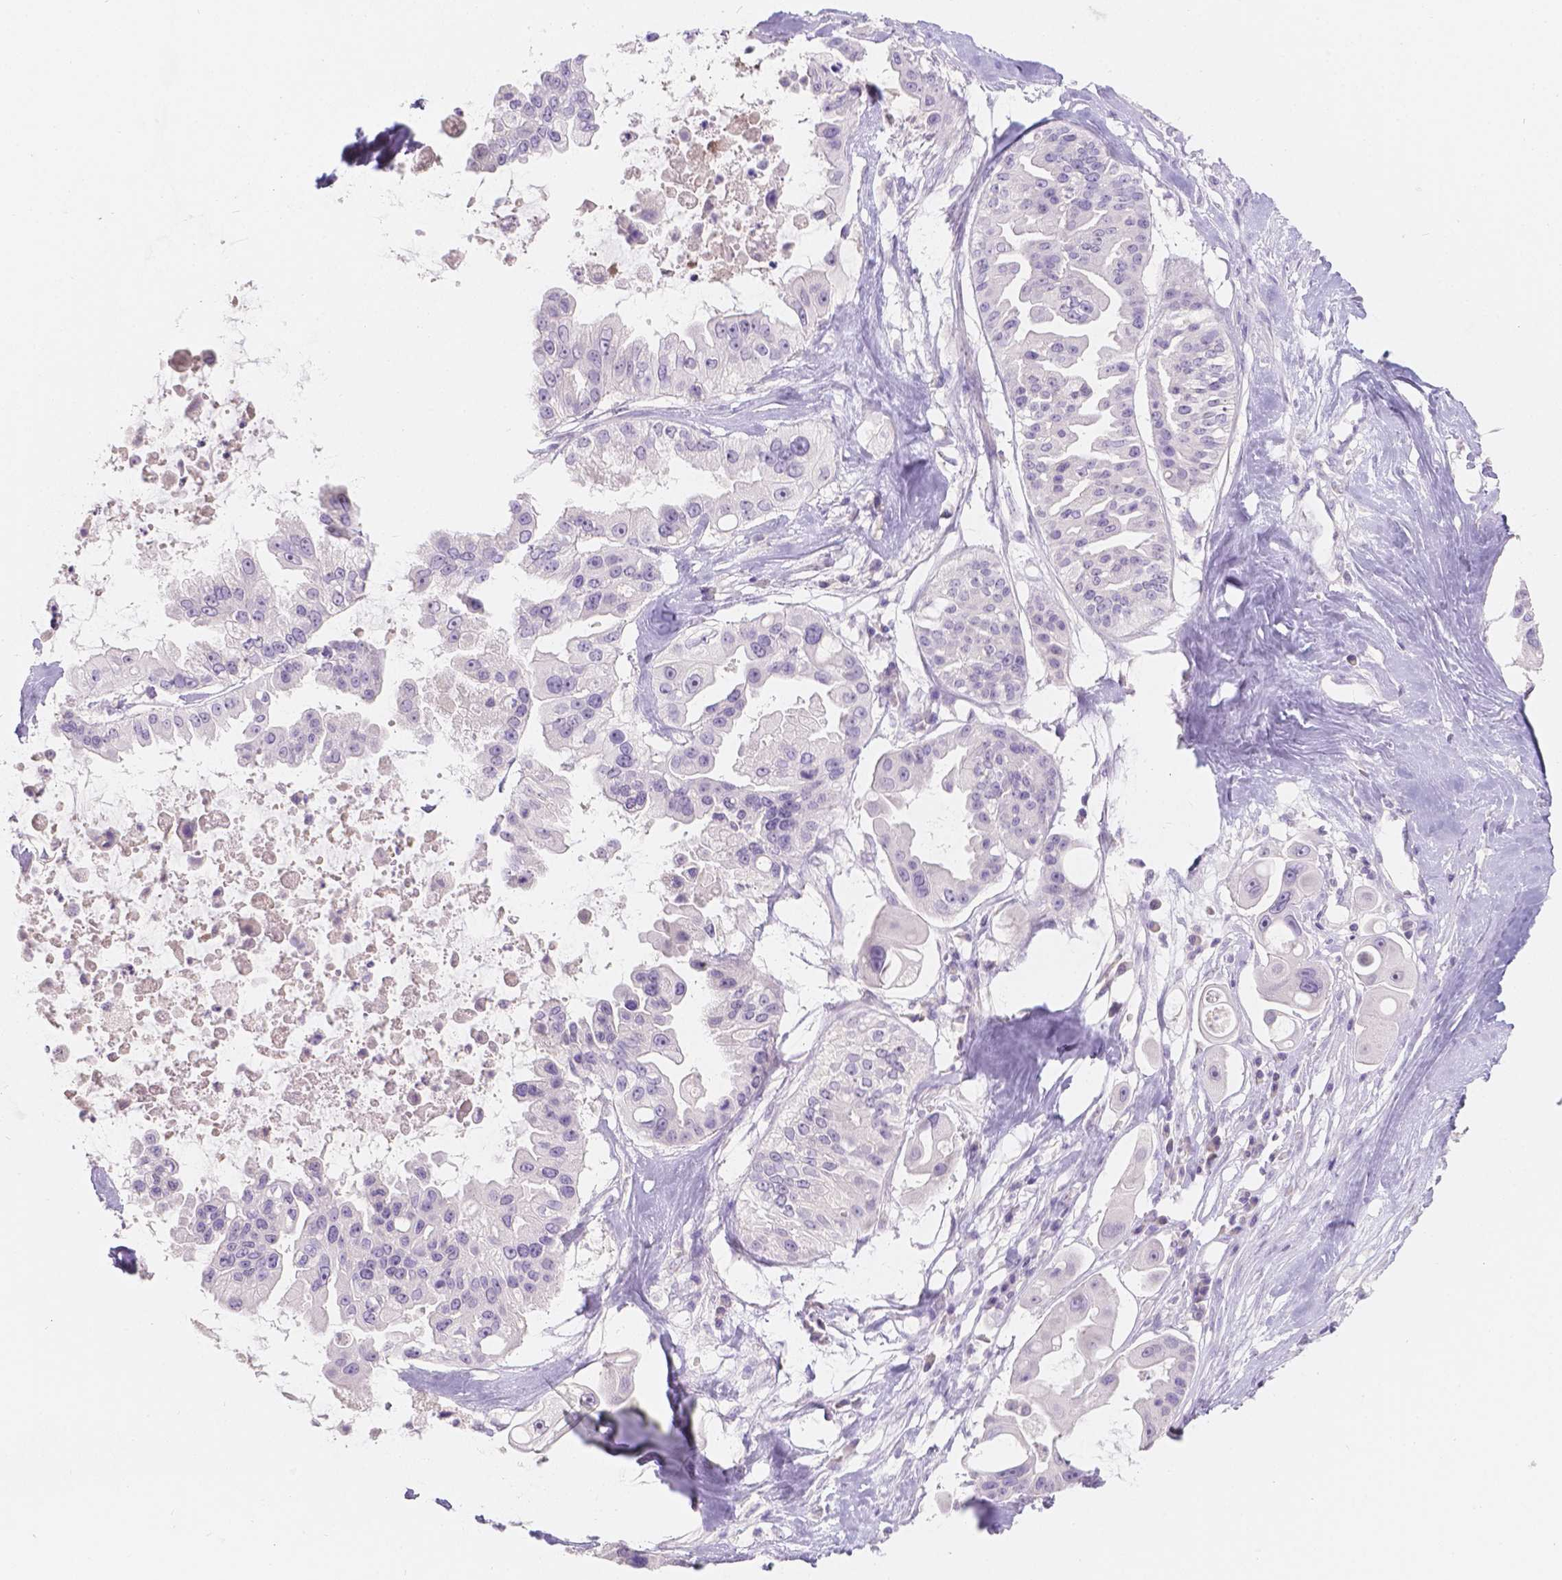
{"staining": {"intensity": "negative", "quantity": "none", "location": "none"}, "tissue": "ovarian cancer", "cell_type": "Tumor cells", "image_type": "cancer", "snomed": [{"axis": "morphology", "description": "Cystadenocarcinoma, serous, NOS"}, {"axis": "topography", "description": "Ovary"}], "caption": "Human serous cystadenocarcinoma (ovarian) stained for a protein using immunohistochemistry shows no expression in tumor cells.", "gene": "HTN3", "patient": {"sex": "female", "age": 56}}